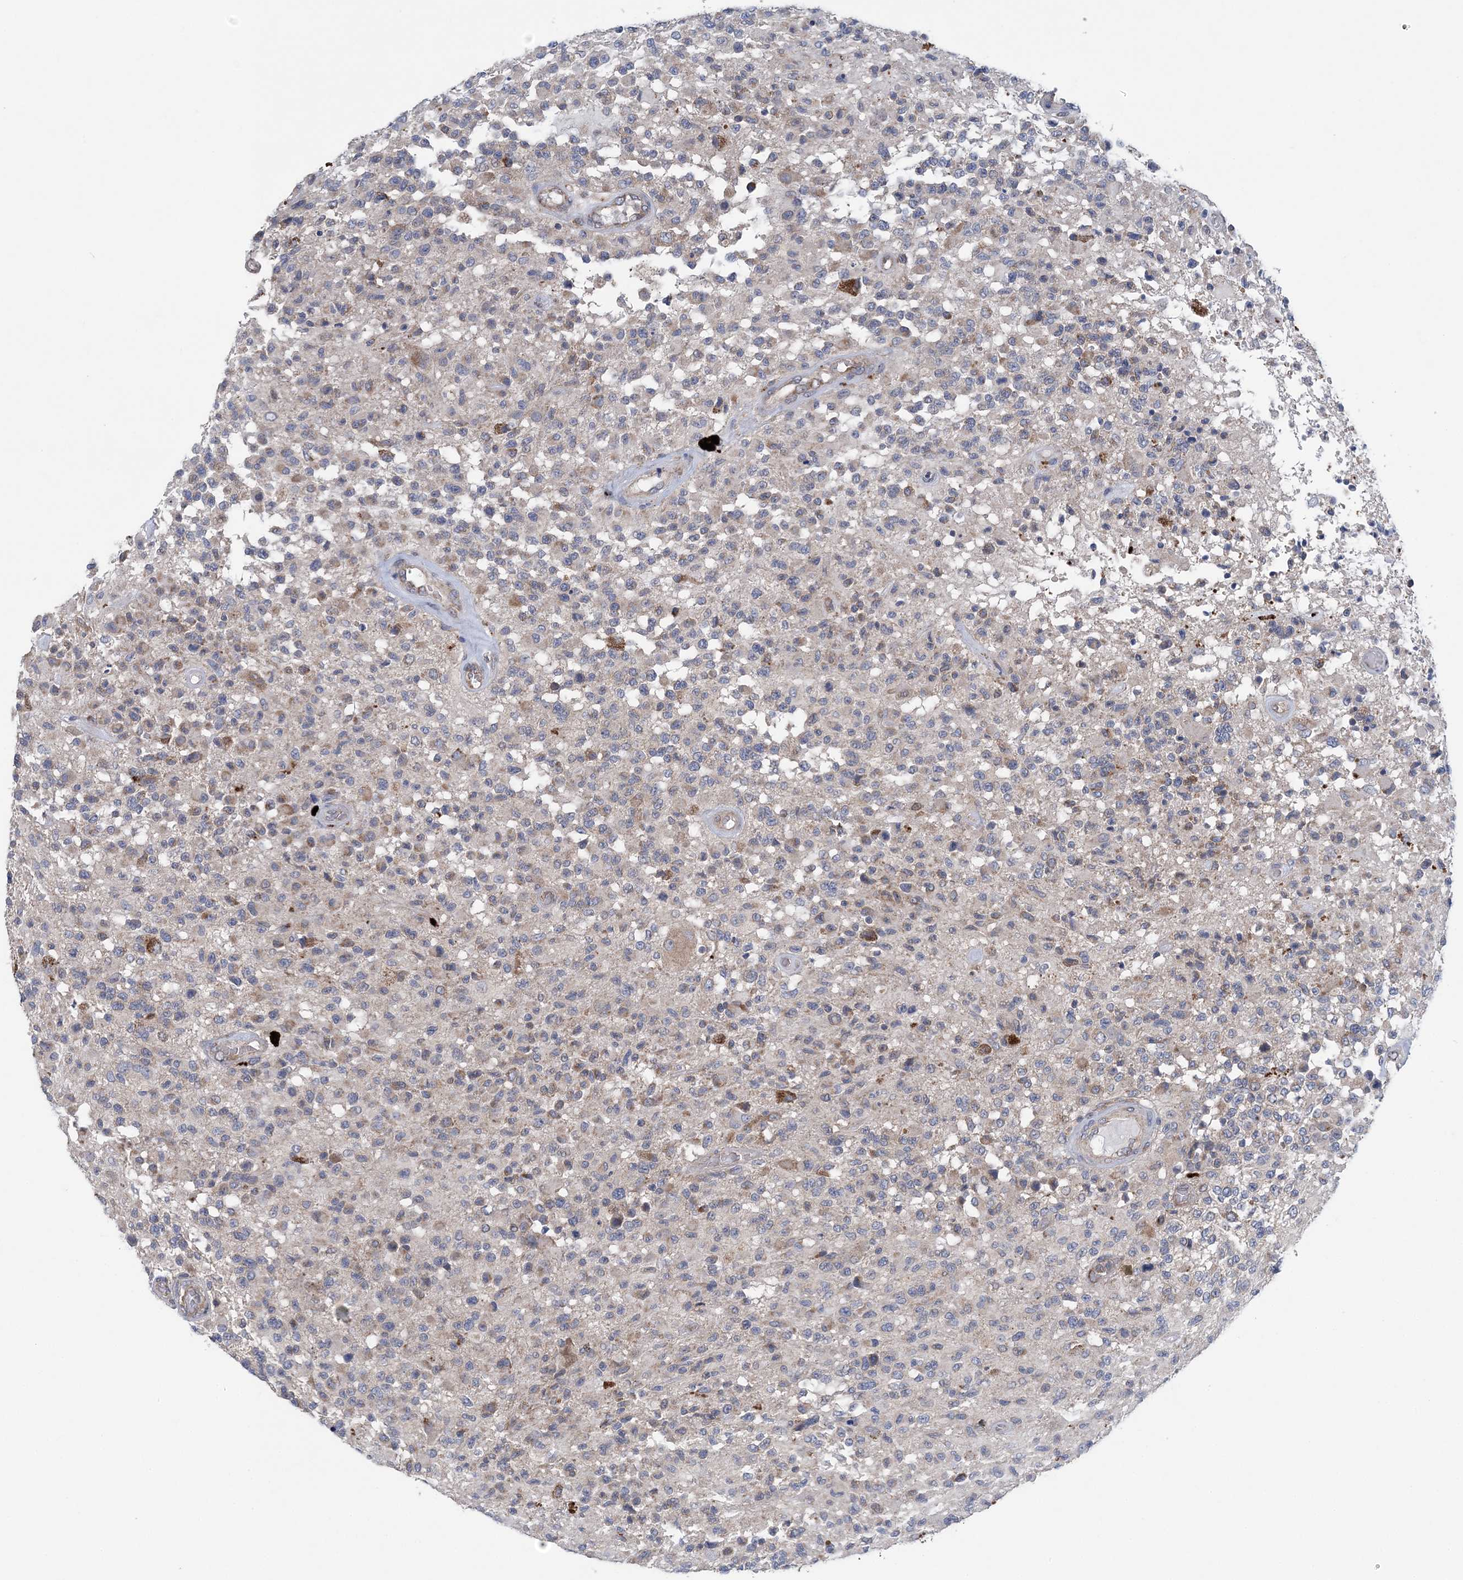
{"staining": {"intensity": "weak", "quantity": "<25%", "location": "cytoplasmic/membranous"}, "tissue": "glioma", "cell_type": "Tumor cells", "image_type": "cancer", "snomed": [{"axis": "morphology", "description": "Glioma, malignant, High grade"}, {"axis": "morphology", "description": "Glioblastoma, NOS"}, {"axis": "topography", "description": "Brain"}], "caption": "Tumor cells show no significant protein expression in glioma. The staining was performed using DAB to visualize the protein expression in brown, while the nuclei were stained in blue with hematoxylin (Magnification: 20x).", "gene": "COPE", "patient": {"sex": "male", "age": 60}}